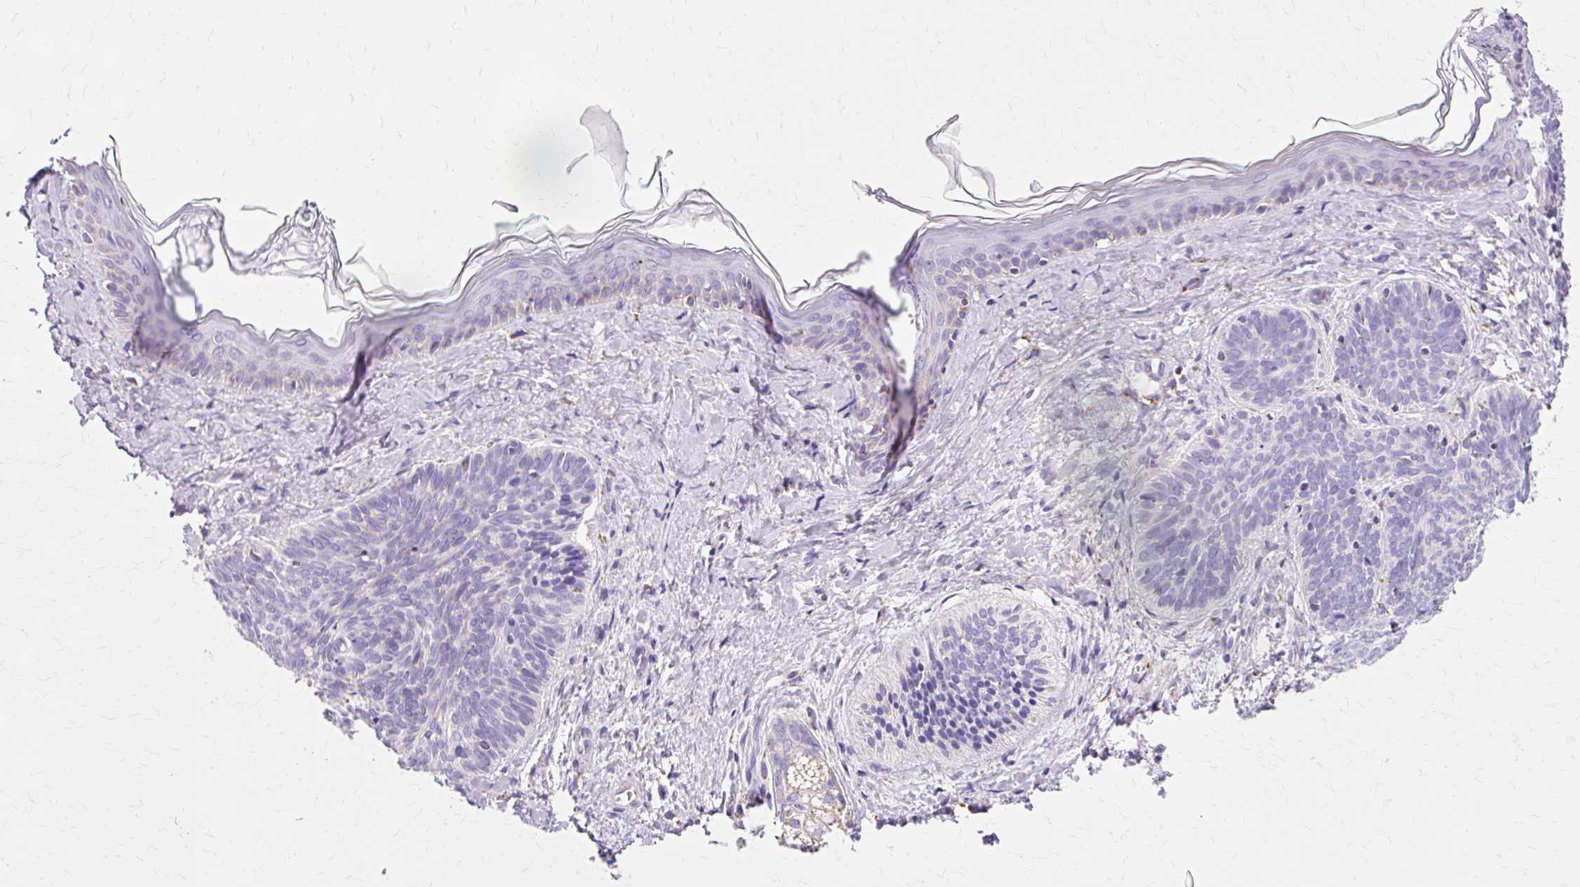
{"staining": {"intensity": "negative", "quantity": "none", "location": "none"}, "tissue": "skin cancer", "cell_type": "Tumor cells", "image_type": "cancer", "snomed": [{"axis": "morphology", "description": "Basal cell carcinoma"}, {"axis": "topography", "description": "Skin"}], "caption": "Immunohistochemistry image of human skin cancer (basal cell carcinoma) stained for a protein (brown), which demonstrates no staining in tumor cells.", "gene": "ATP5PO", "patient": {"sex": "female", "age": 81}}